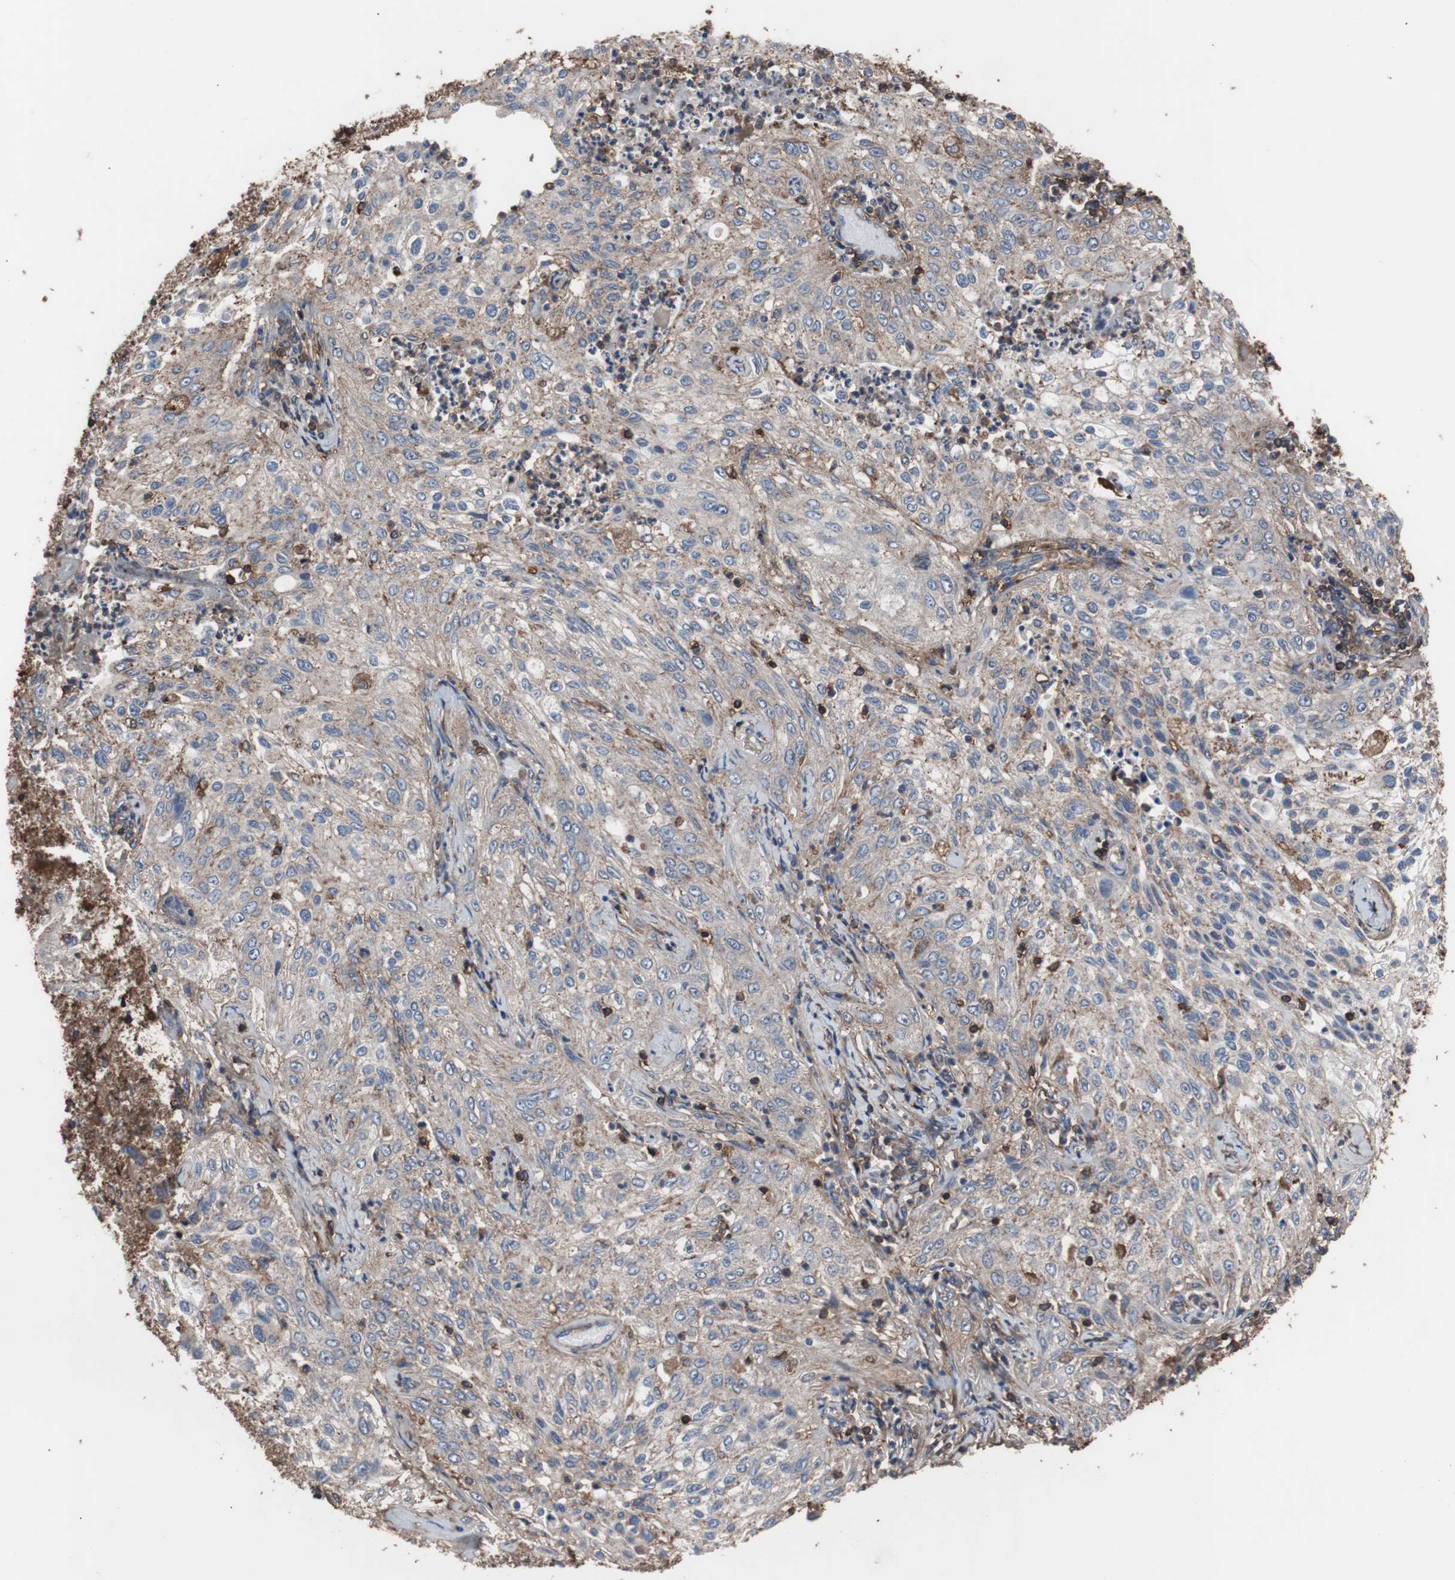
{"staining": {"intensity": "weak", "quantity": "25%-75%", "location": "cytoplasmic/membranous"}, "tissue": "lung cancer", "cell_type": "Tumor cells", "image_type": "cancer", "snomed": [{"axis": "morphology", "description": "Inflammation, NOS"}, {"axis": "morphology", "description": "Squamous cell carcinoma, NOS"}, {"axis": "topography", "description": "Lymph node"}, {"axis": "topography", "description": "Soft tissue"}, {"axis": "topography", "description": "Lung"}], "caption": "Immunohistochemical staining of lung cancer (squamous cell carcinoma) shows low levels of weak cytoplasmic/membranous positivity in approximately 25%-75% of tumor cells.", "gene": "COL6A2", "patient": {"sex": "male", "age": 66}}